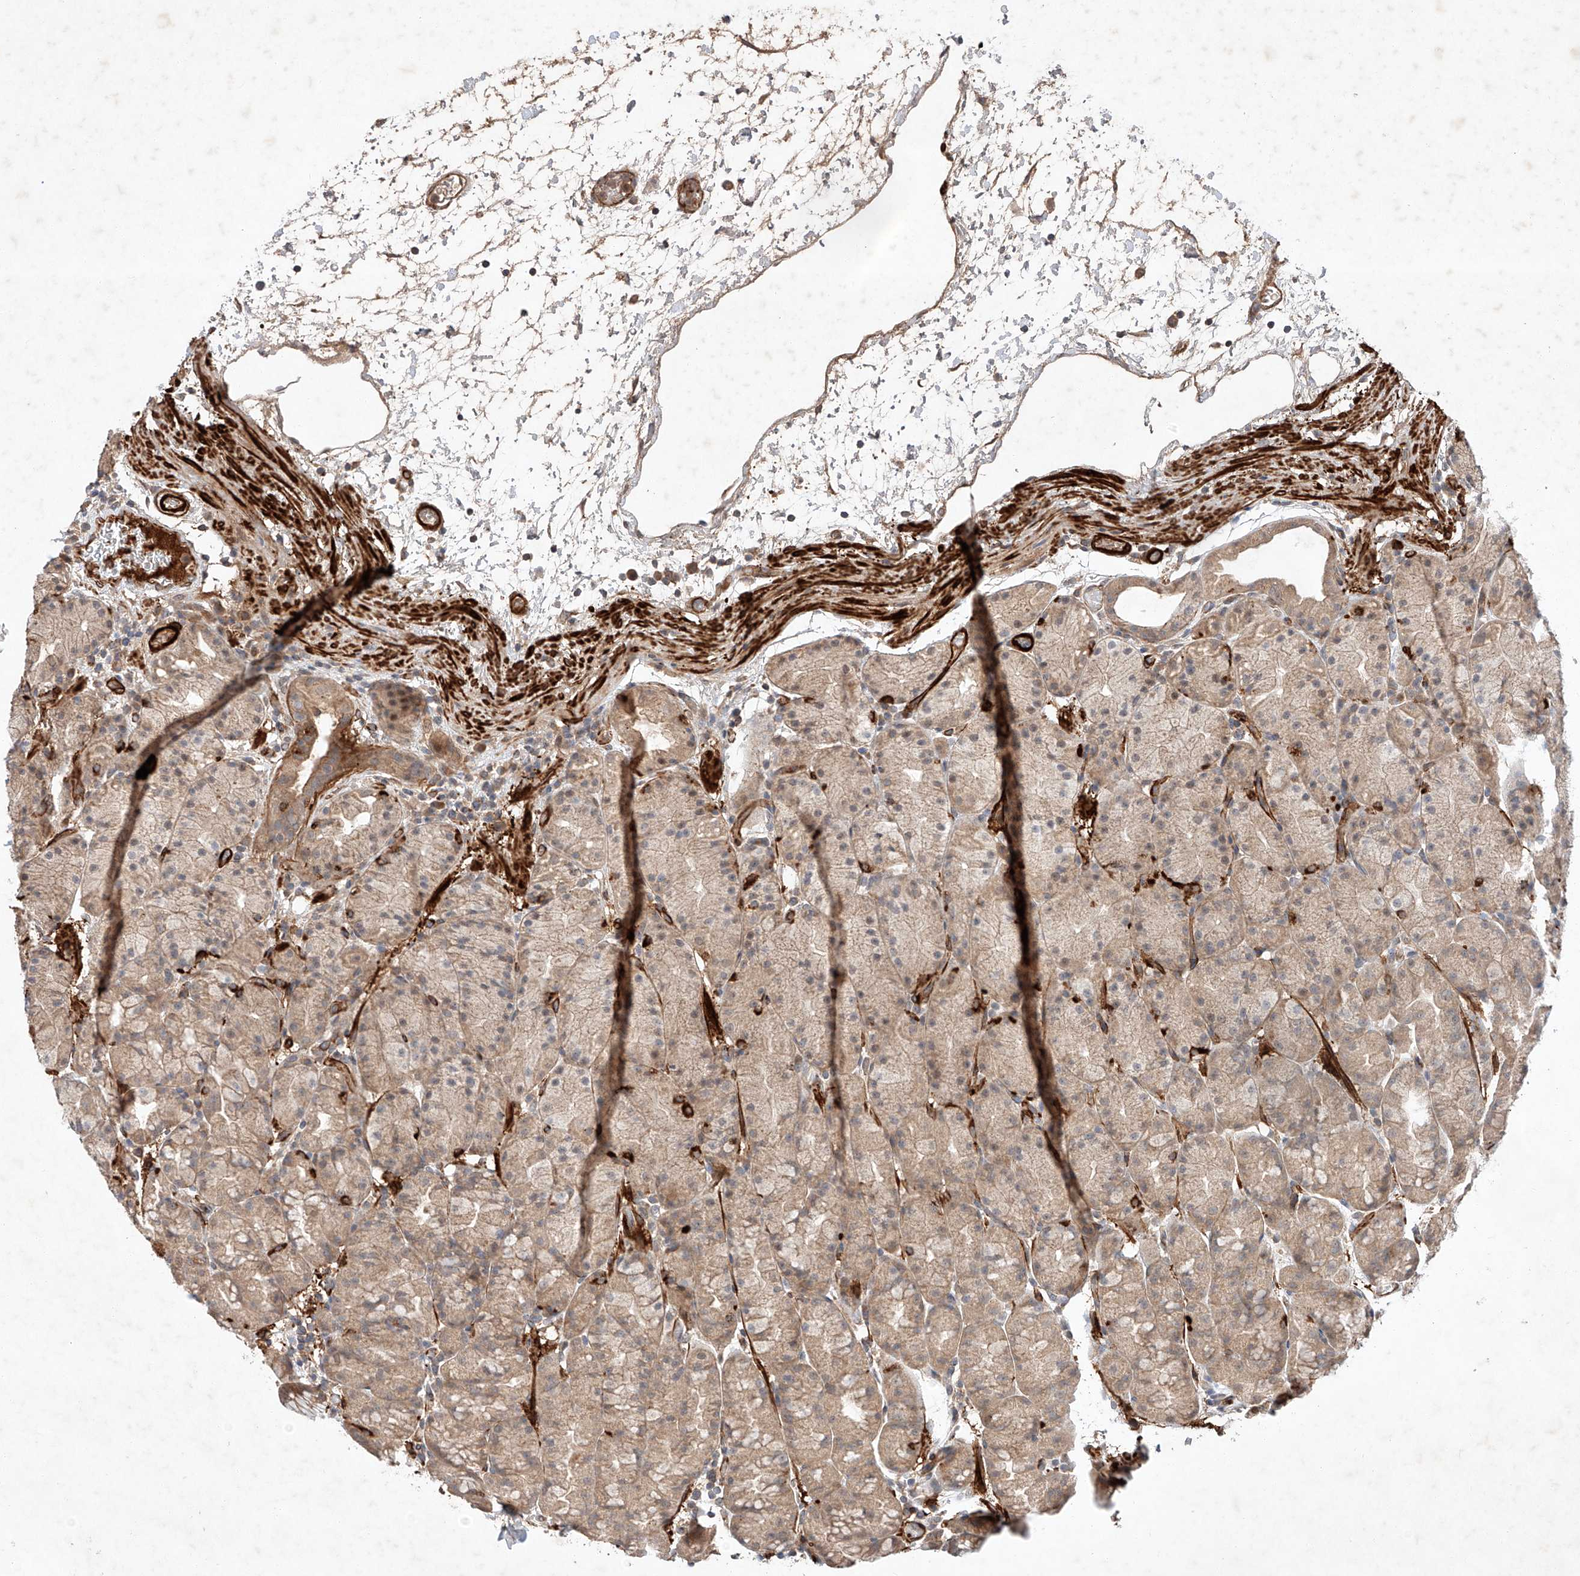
{"staining": {"intensity": "weak", "quantity": "25%-75%", "location": "cytoplasmic/membranous"}, "tissue": "stomach", "cell_type": "Glandular cells", "image_type": "normal", "snomed": [{"axis": "morphology", "description": "Normal tissue, NOS"}, {"axis": "topography", "description": "Stomach, upper"}], "caption": "Human stomach stained with a brown dye shows weak cytoplasmic/membranous positive positivity in approximately 25%-75% of glandular cells.", "gene": "ARHGAP33", "patient": {"sex": "male", "age": 48}}